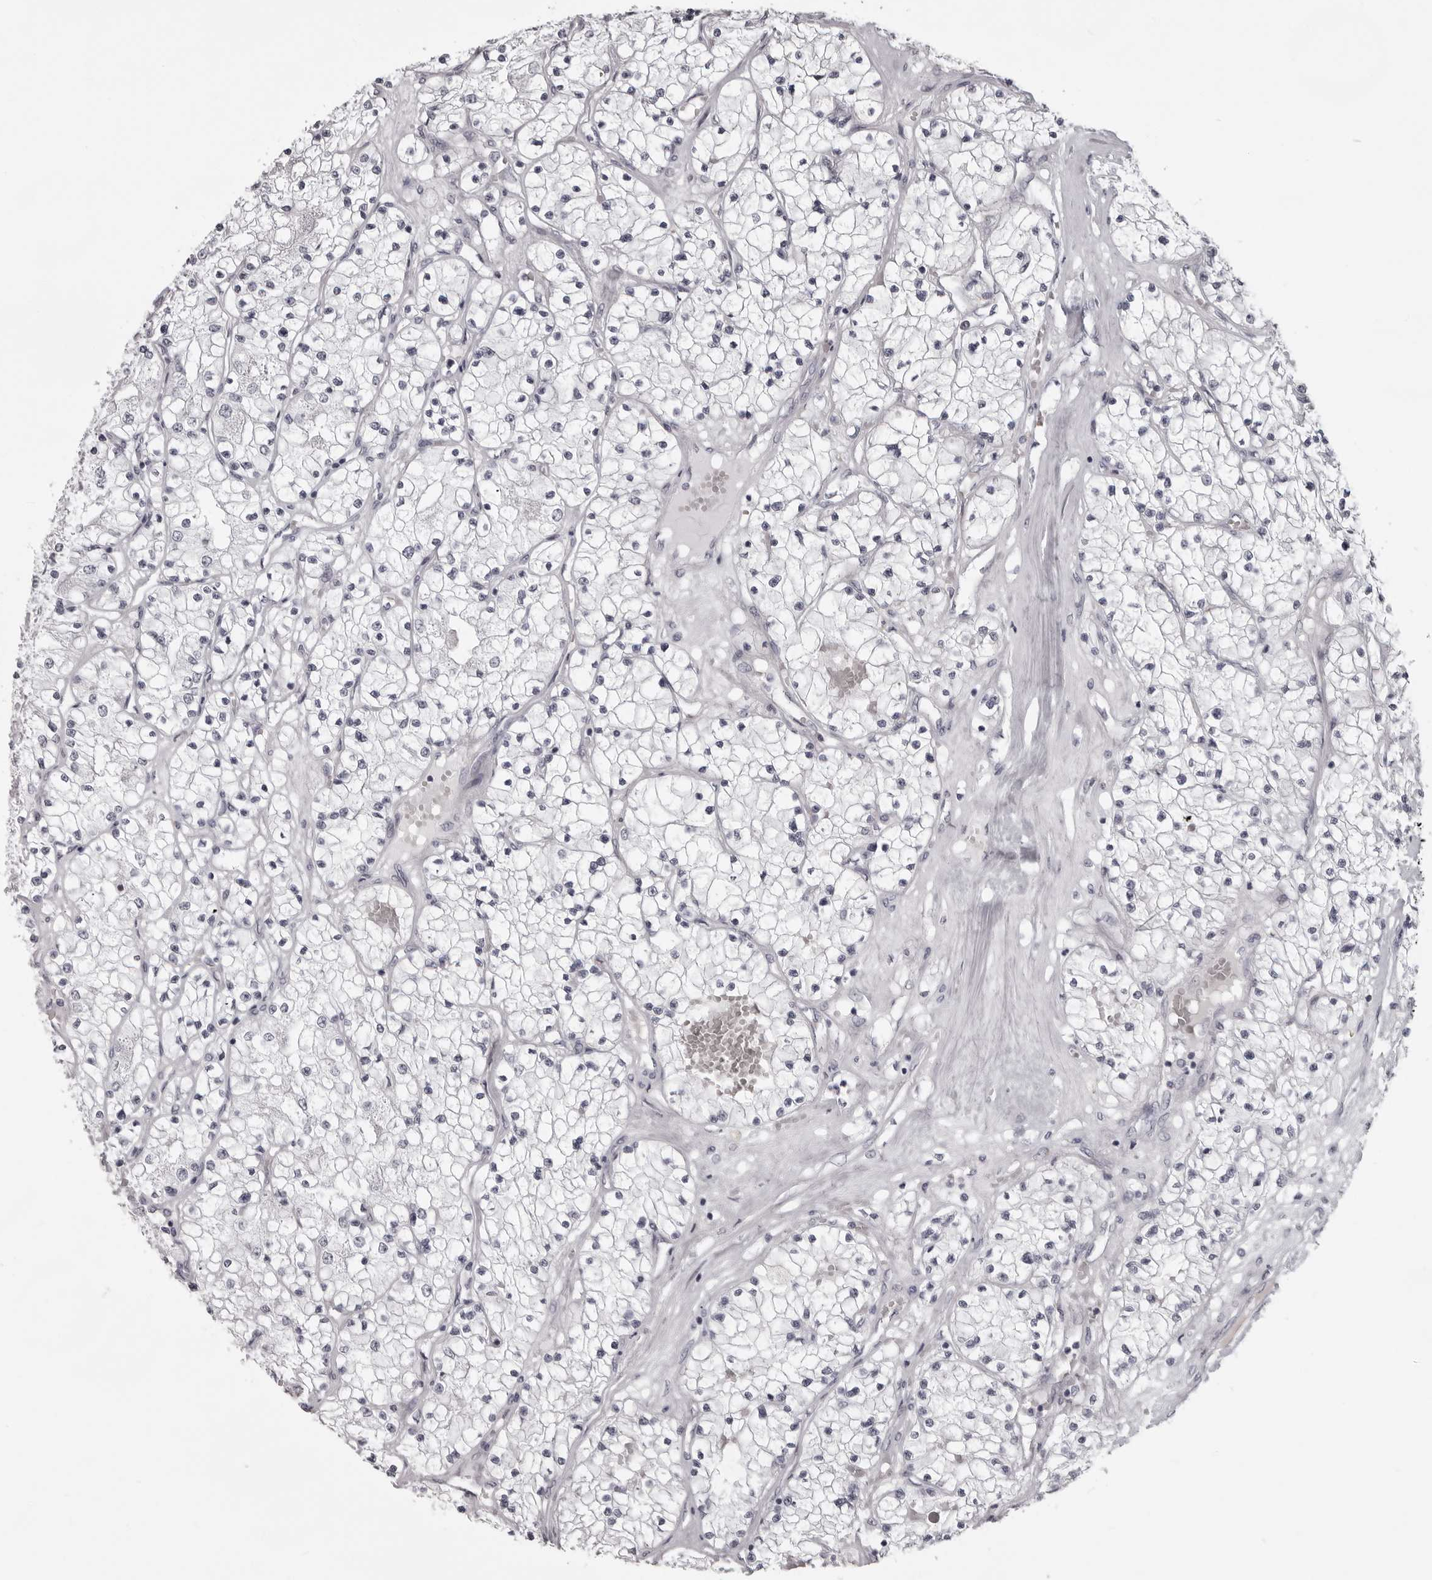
{"staining": {"intensity": "negative", "quantity": "none", "location": "none"}, "tissue": "renal cancer", "cell_type": "Tumor cells", "image_type": "cancer", "snomed": [{"axis": "morphology", "description": "Normal tissue, NOS"}, {"axis": "morphology", "description": "Adenocarcinoma, NOS"}, {"axis": "topography", "description": "Kidney"}], "caption": "High power microscopy photomicrograph of an immunohistochemistry (IHC) image of renal adenocarcinoma, revealing no significant staining in tumor cells.", "gene": "NUDT18", "patient": {"sex": "male", "age": 68}}